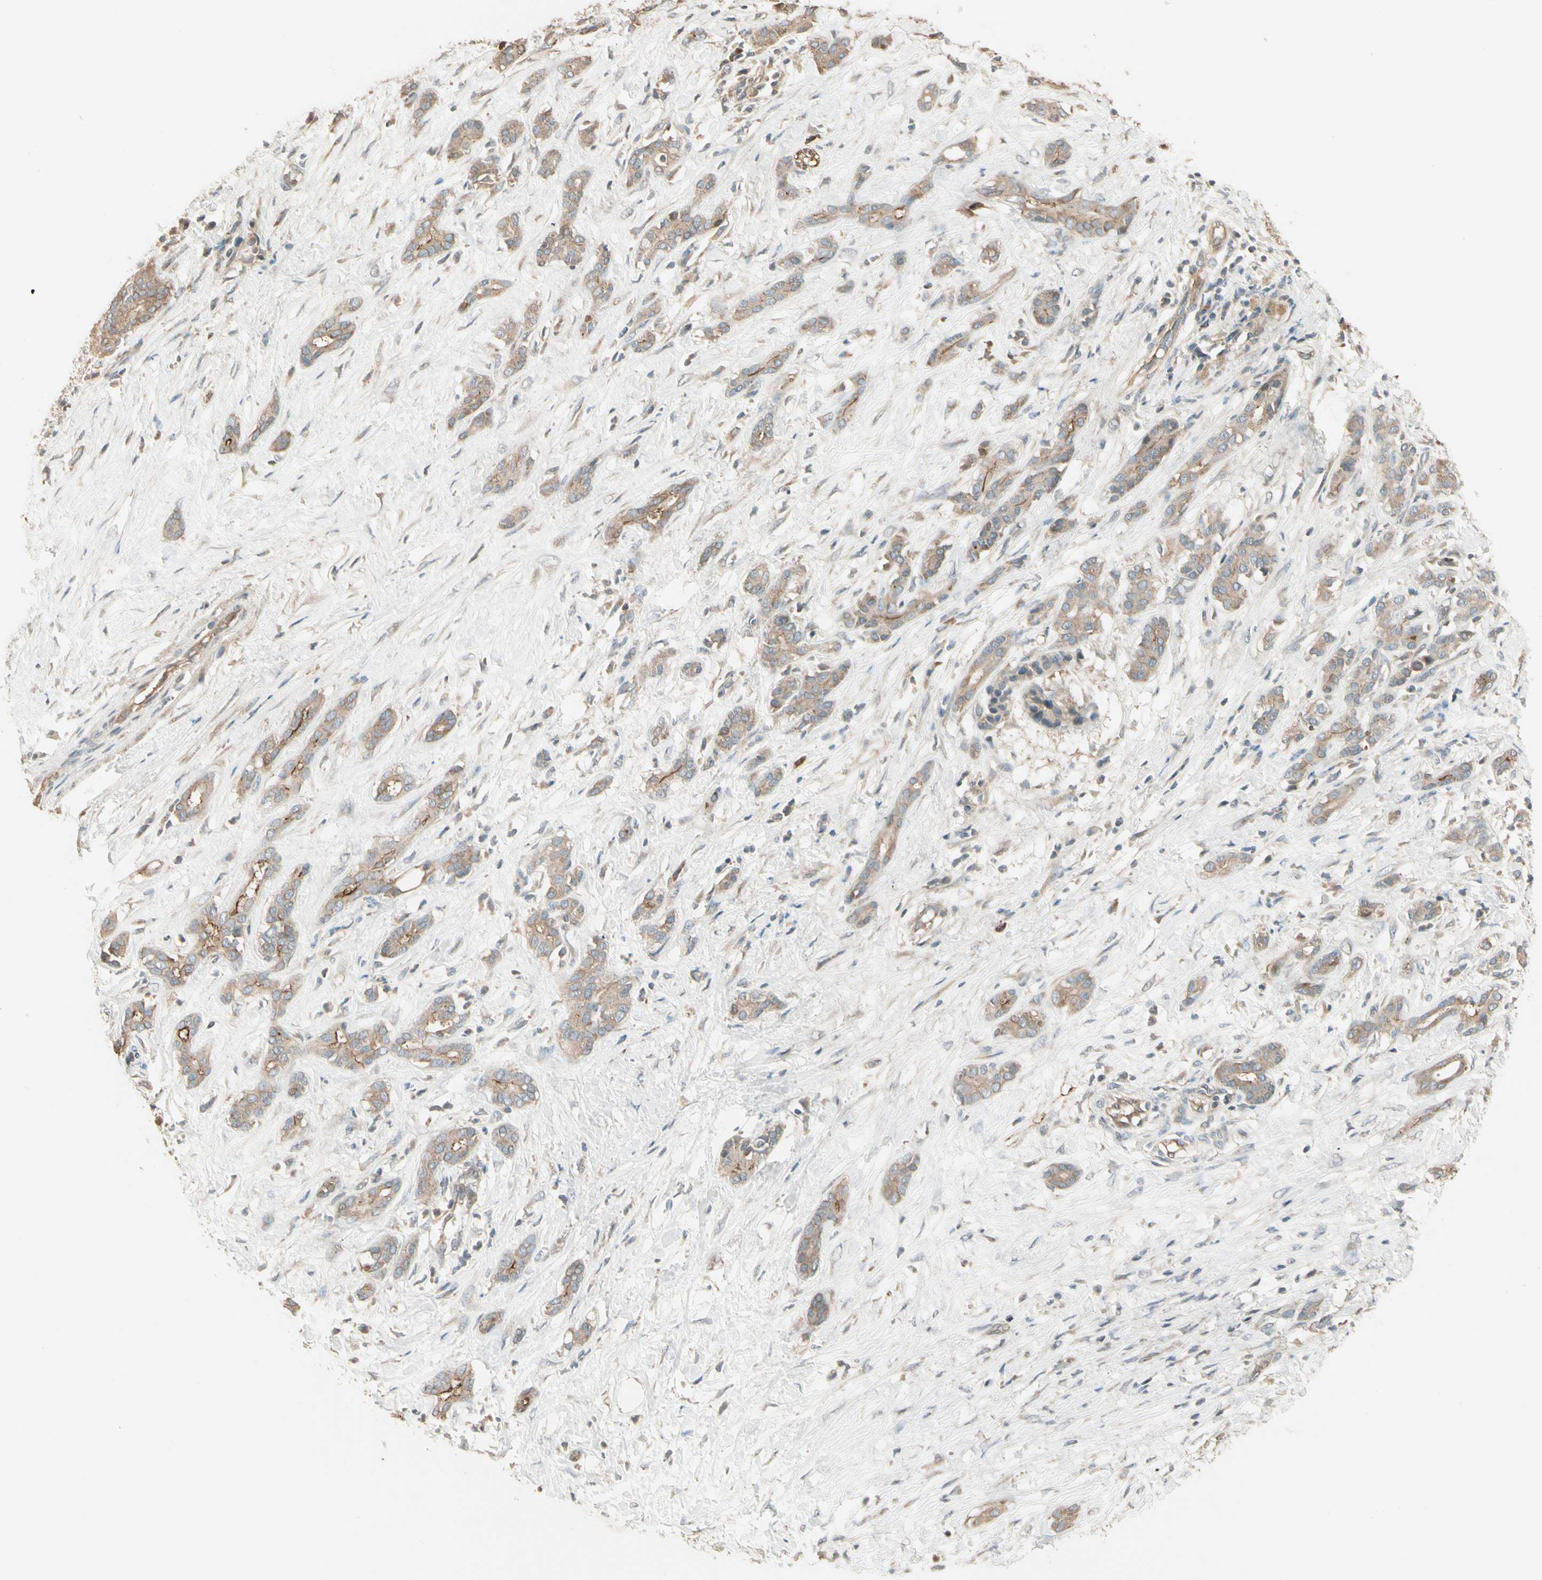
{"staining": {"intensity": "weak", "quantity": ">75%", "location": "cytoplasmic/membranous"}, "tissue": "pancreatic cancer", "cell_type": "Tumor cells", "image_type": "cancer", "snomed": [{"axis": "morphology", "description": "Adenocarcinoma, NOS"}, {"axis": "topography", "description": "Pancreas"}], "caption": "The image reveals a brown stain indicating the presence of a protein in the cytoplasmic/membranous of tumor cells in adenocarcinoma (pancreatic).", "gene": "TNFRSF21", "patient": {"sex": "male", "age": 41}}